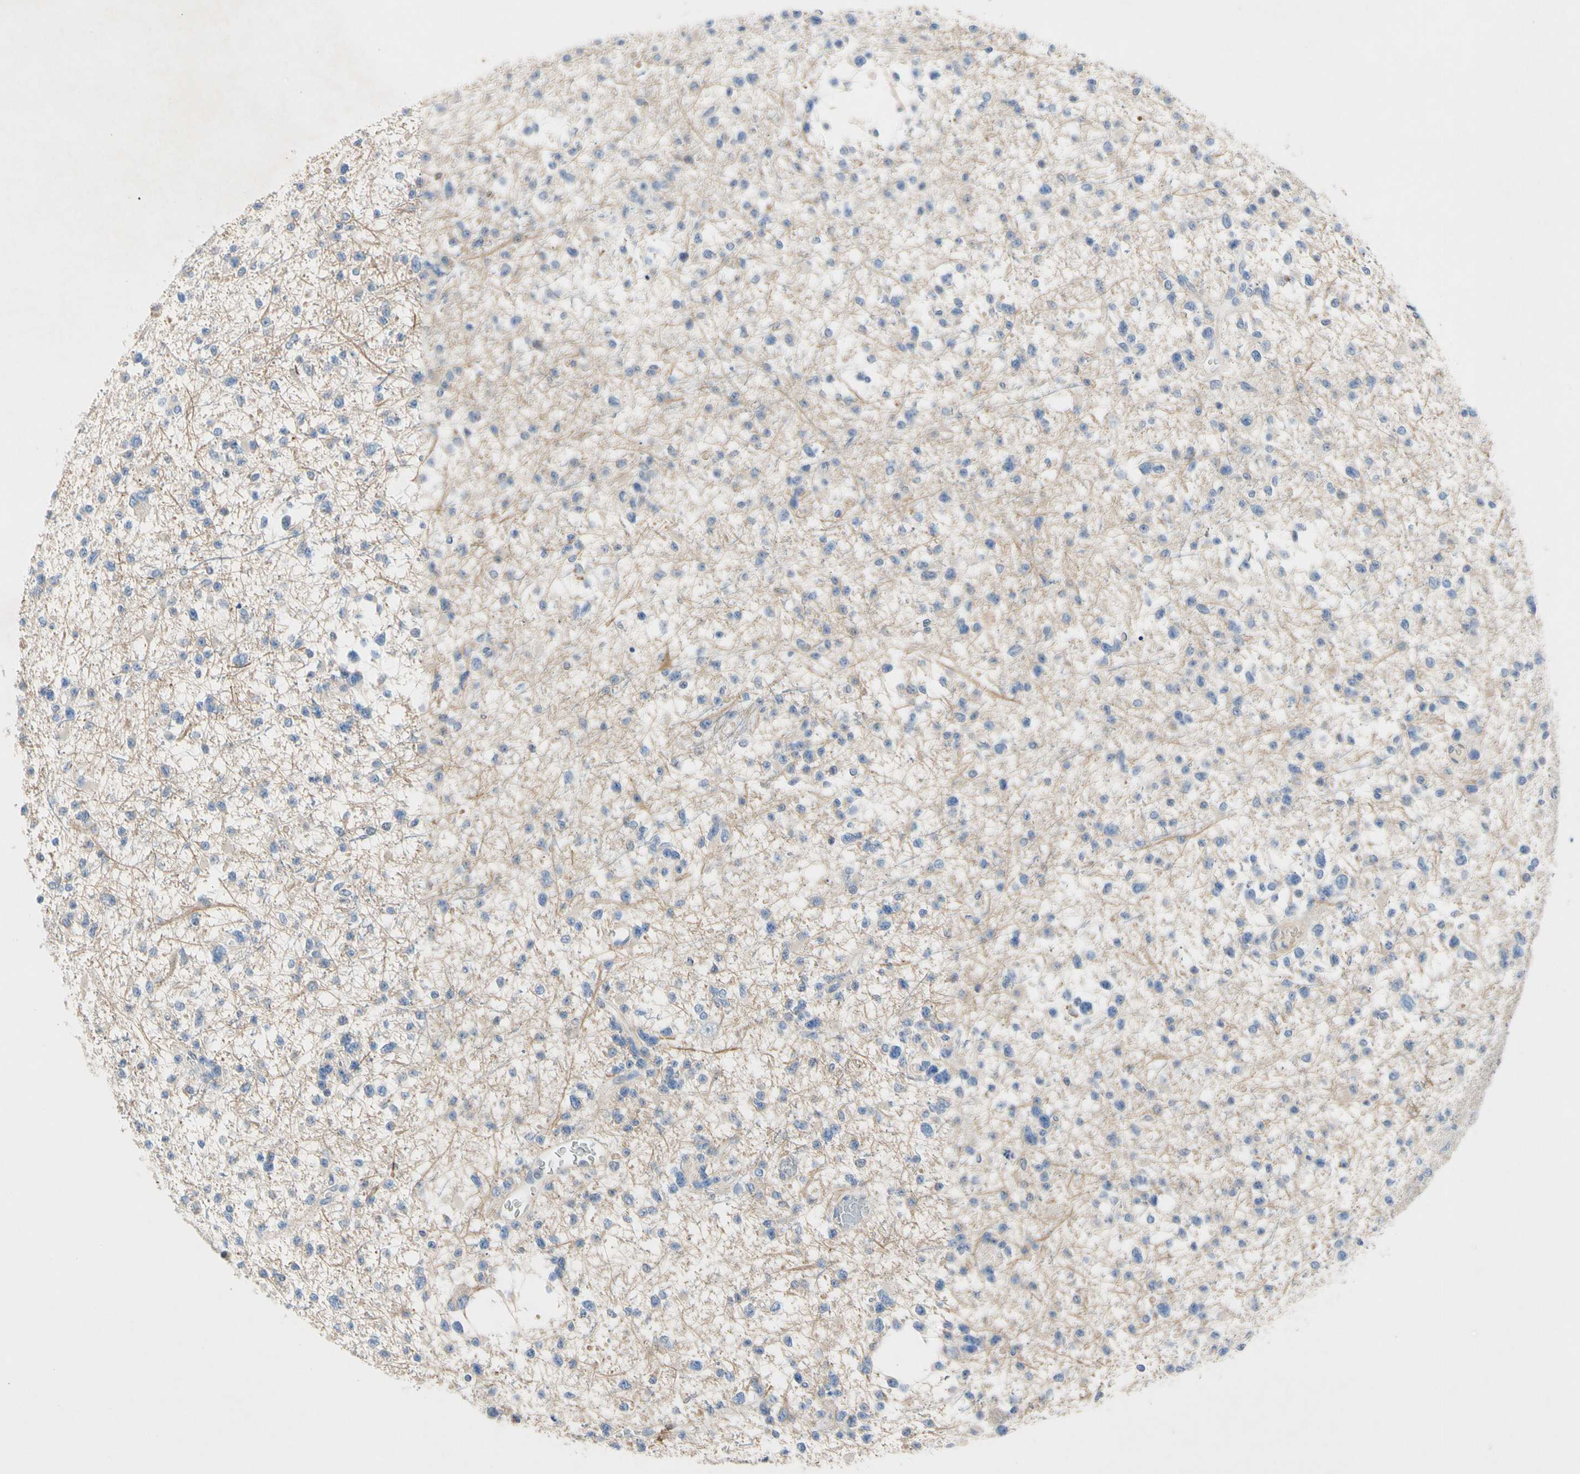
{"staining": {"intensity": "negative", "quantity": "none", "location": "none"}, "tissue": "glioma", "cell_type": "Tumor cells", "image_type": "cancer", "snomed": [{"axis": "morphology", "description": "Glioma, malignant, Low grade"}, {"axis": "topography", "description": "Brain"}], "caption": "The immunohistochemistry (IHC) image has no significant positivity in tumor cells of malignant glioma (low-grade) tissue. (Brightfield microscopy of DAB IHC at high magnification).", "gene": "GAS6", "patient": {"sex": "female", "age": 22}}